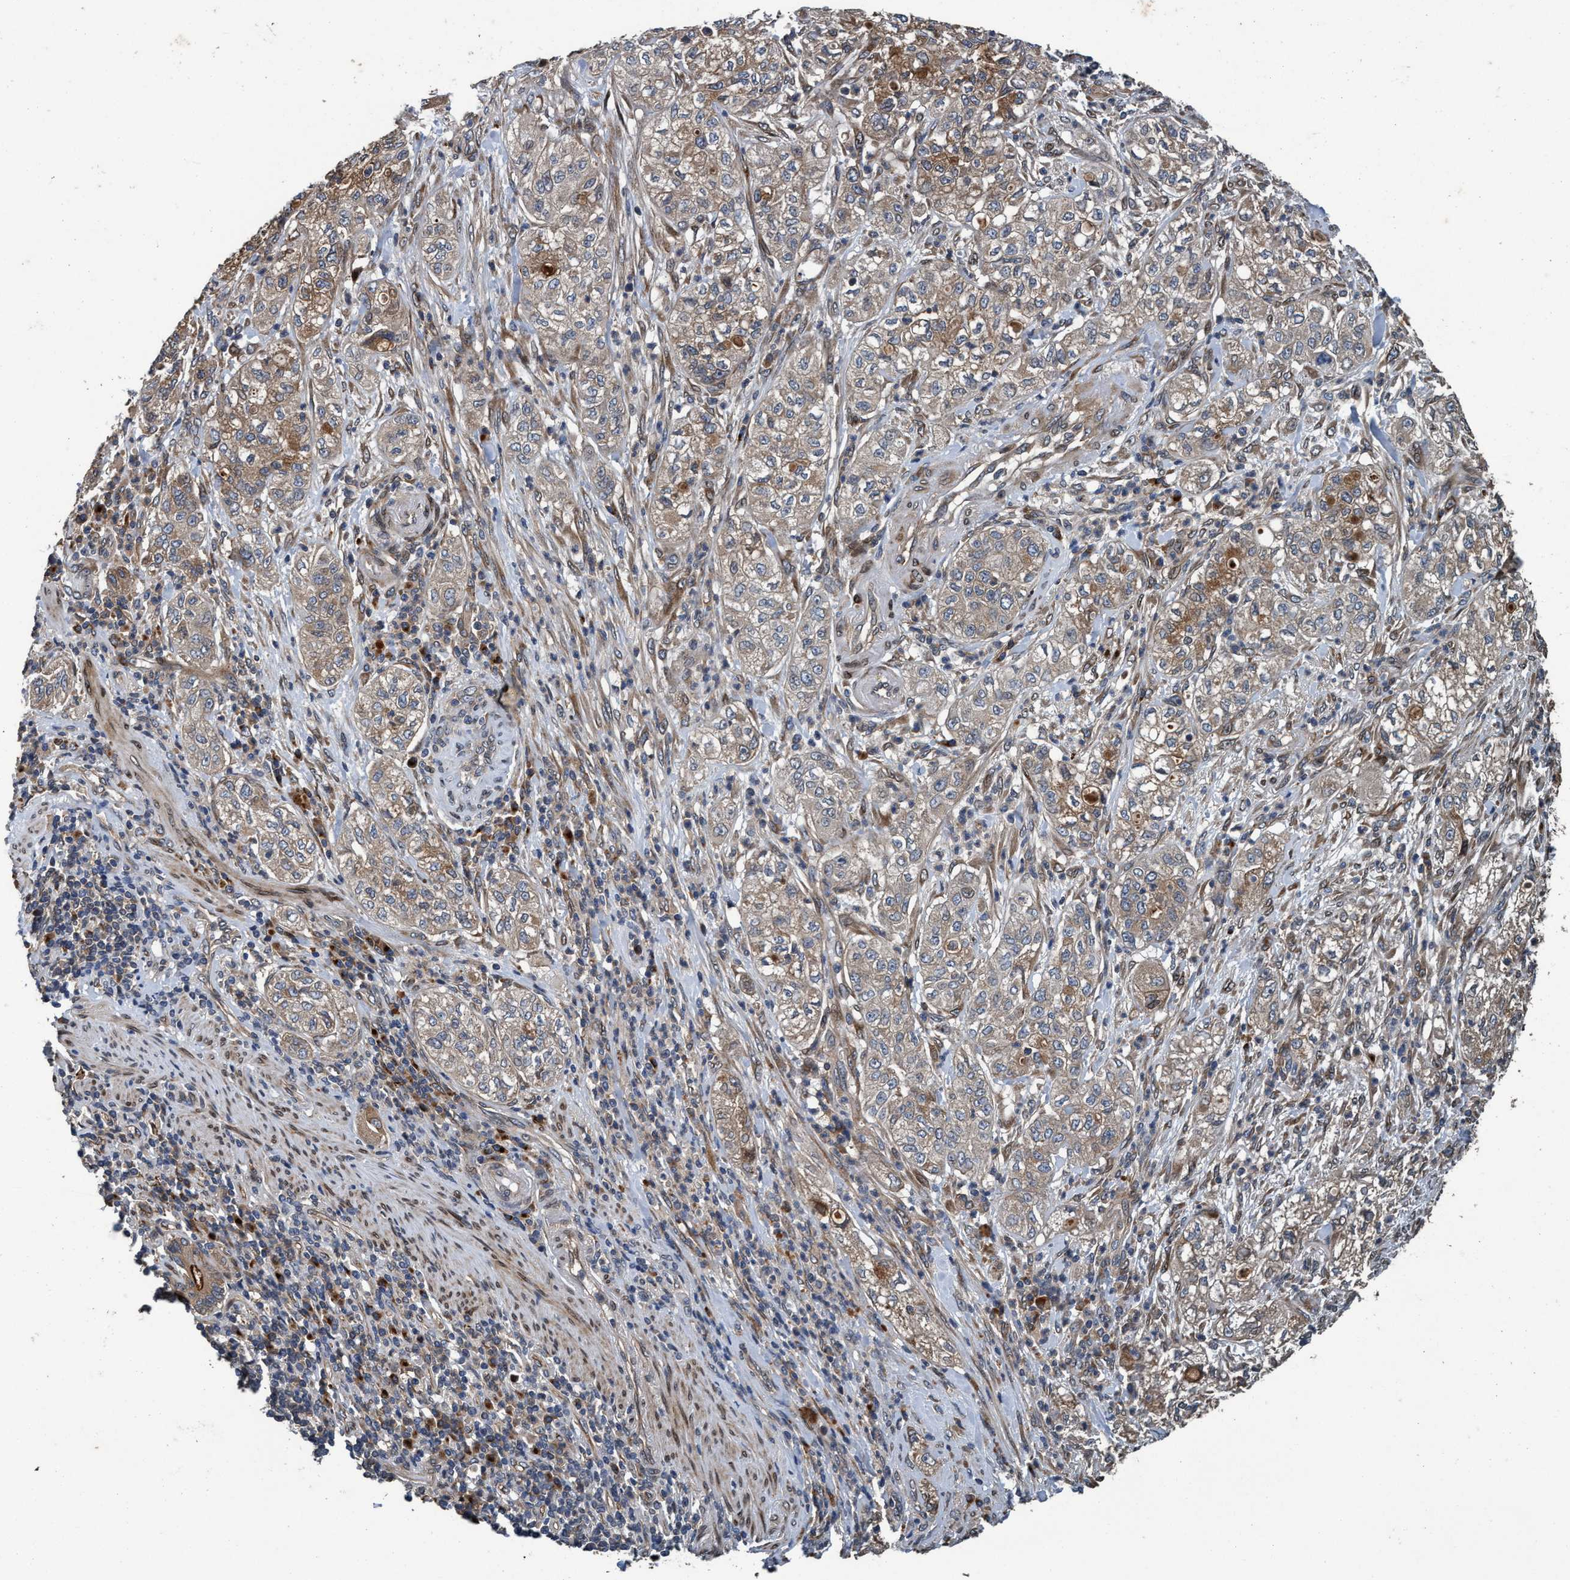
{"staining": {"intensity": "moderate", "quantity": "25%-75%", "location": "cytoplasmic/membranous"}, "tissue": "pancreatic cancer", "cell_type": "Tumor cells", "image_type": "cancer", "snomed": [{"axis": "morphology", "description": "Adenocarcinoma, NOS"}, {"axis": "topography", "description": "Pancreas"}], "caption": "This histopathology image displays pancreatic adenocarcinoma stained with immunohistochemistry to label a protein in brown. The cytoplasmic/membranous of tumor cells show moderate positivity for the protein. Nuclei are counter-stained blue.", "gene": "MACC1", "patient": {"sex": "female", "age": 78}}